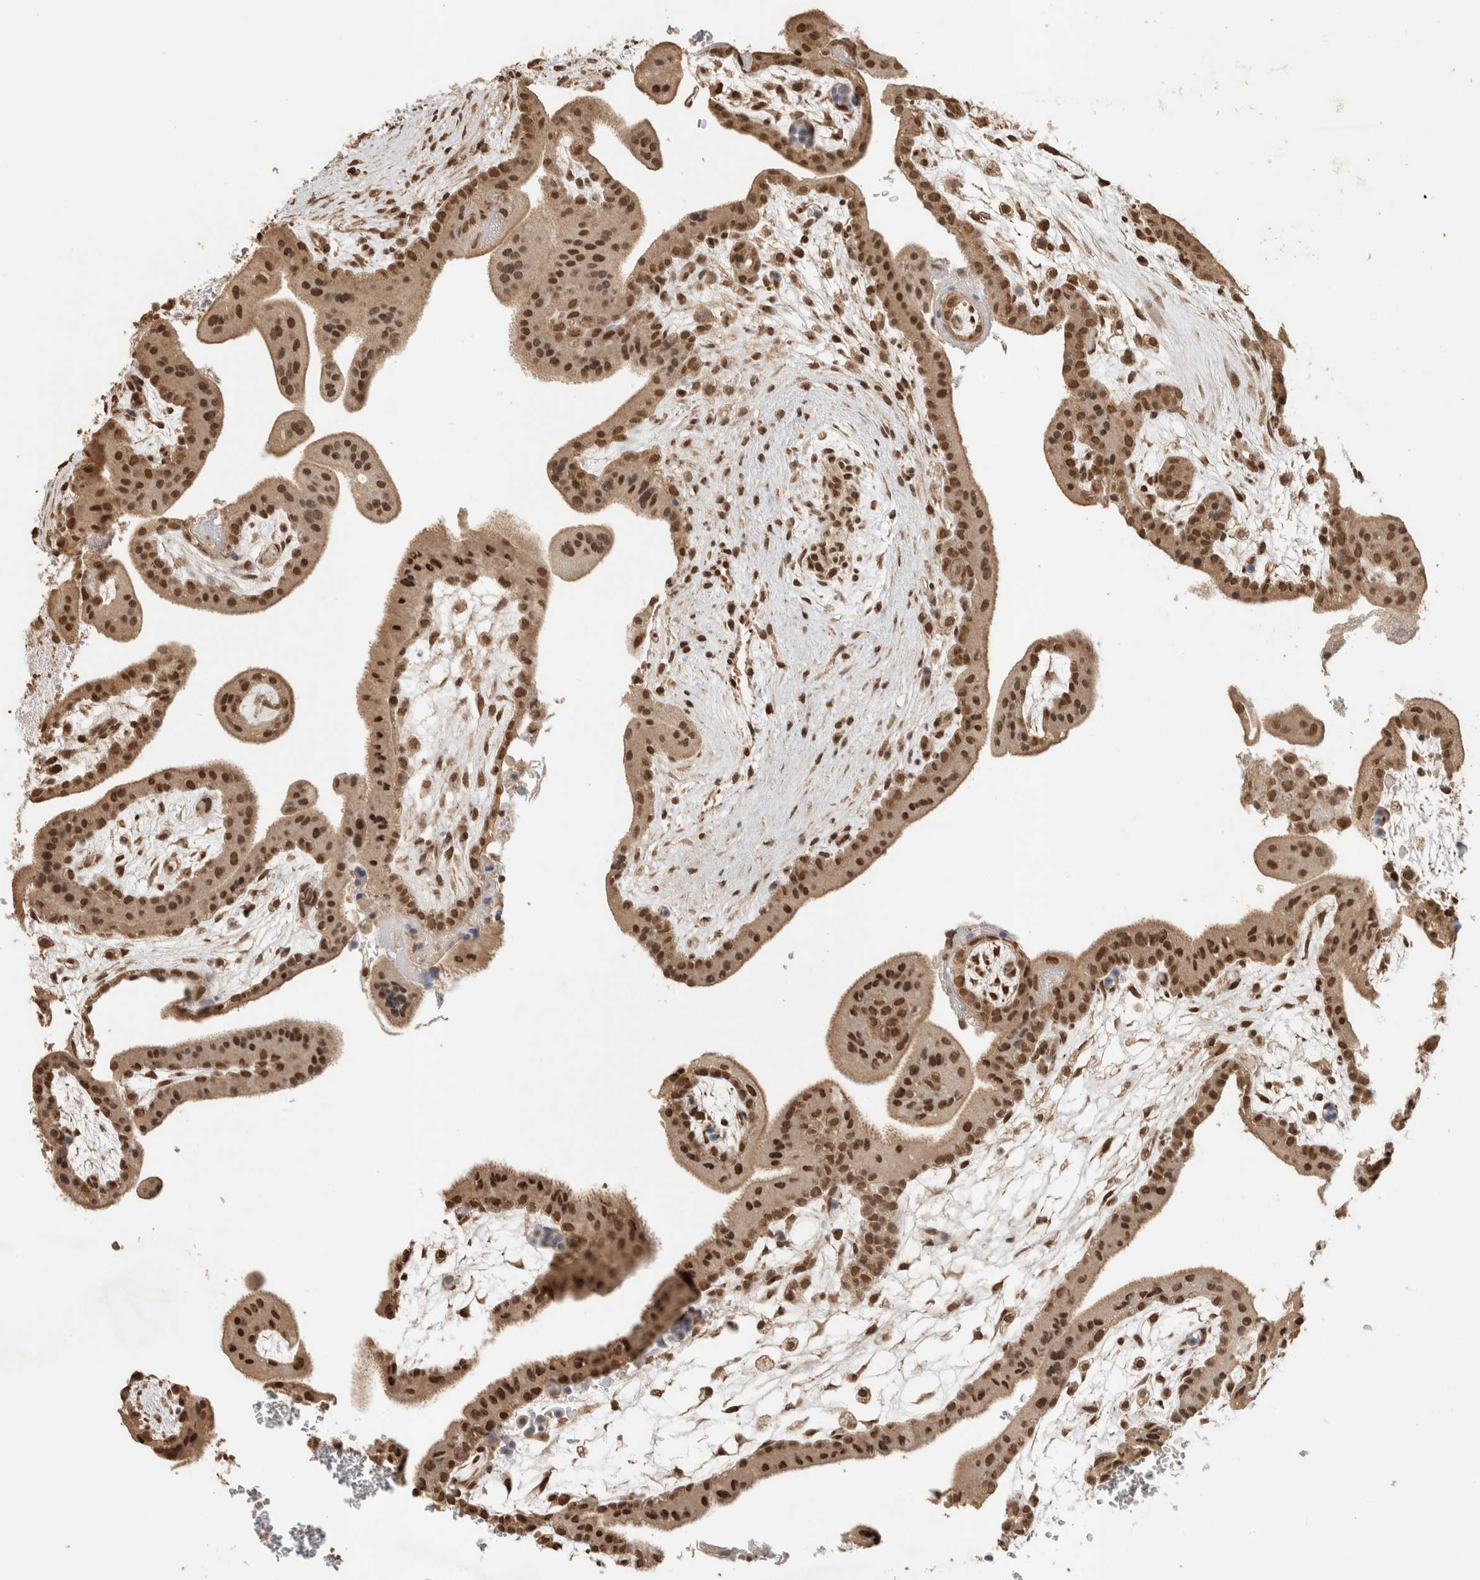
{"staining": {"intensity": "moderate", "quantity": ">75%", "location": "nuclear"}, "tissue": "placenta", "cell_type": "Decidual cells", "image_type": "normal", "snomed": [{"axis": "morphology", "description": "Normal tissue, NOS"}, {"axis": "topography", "description": "Placenta"}], "caption": "DAB (3,3'-diaminobenzidine) immunohistochemical staining of benign placenta exhibits moderate nuclear protein staining in about >75% of decidual cells.", "gene": "C1orf21", "patient": {"sex": "female", "age": 35}}